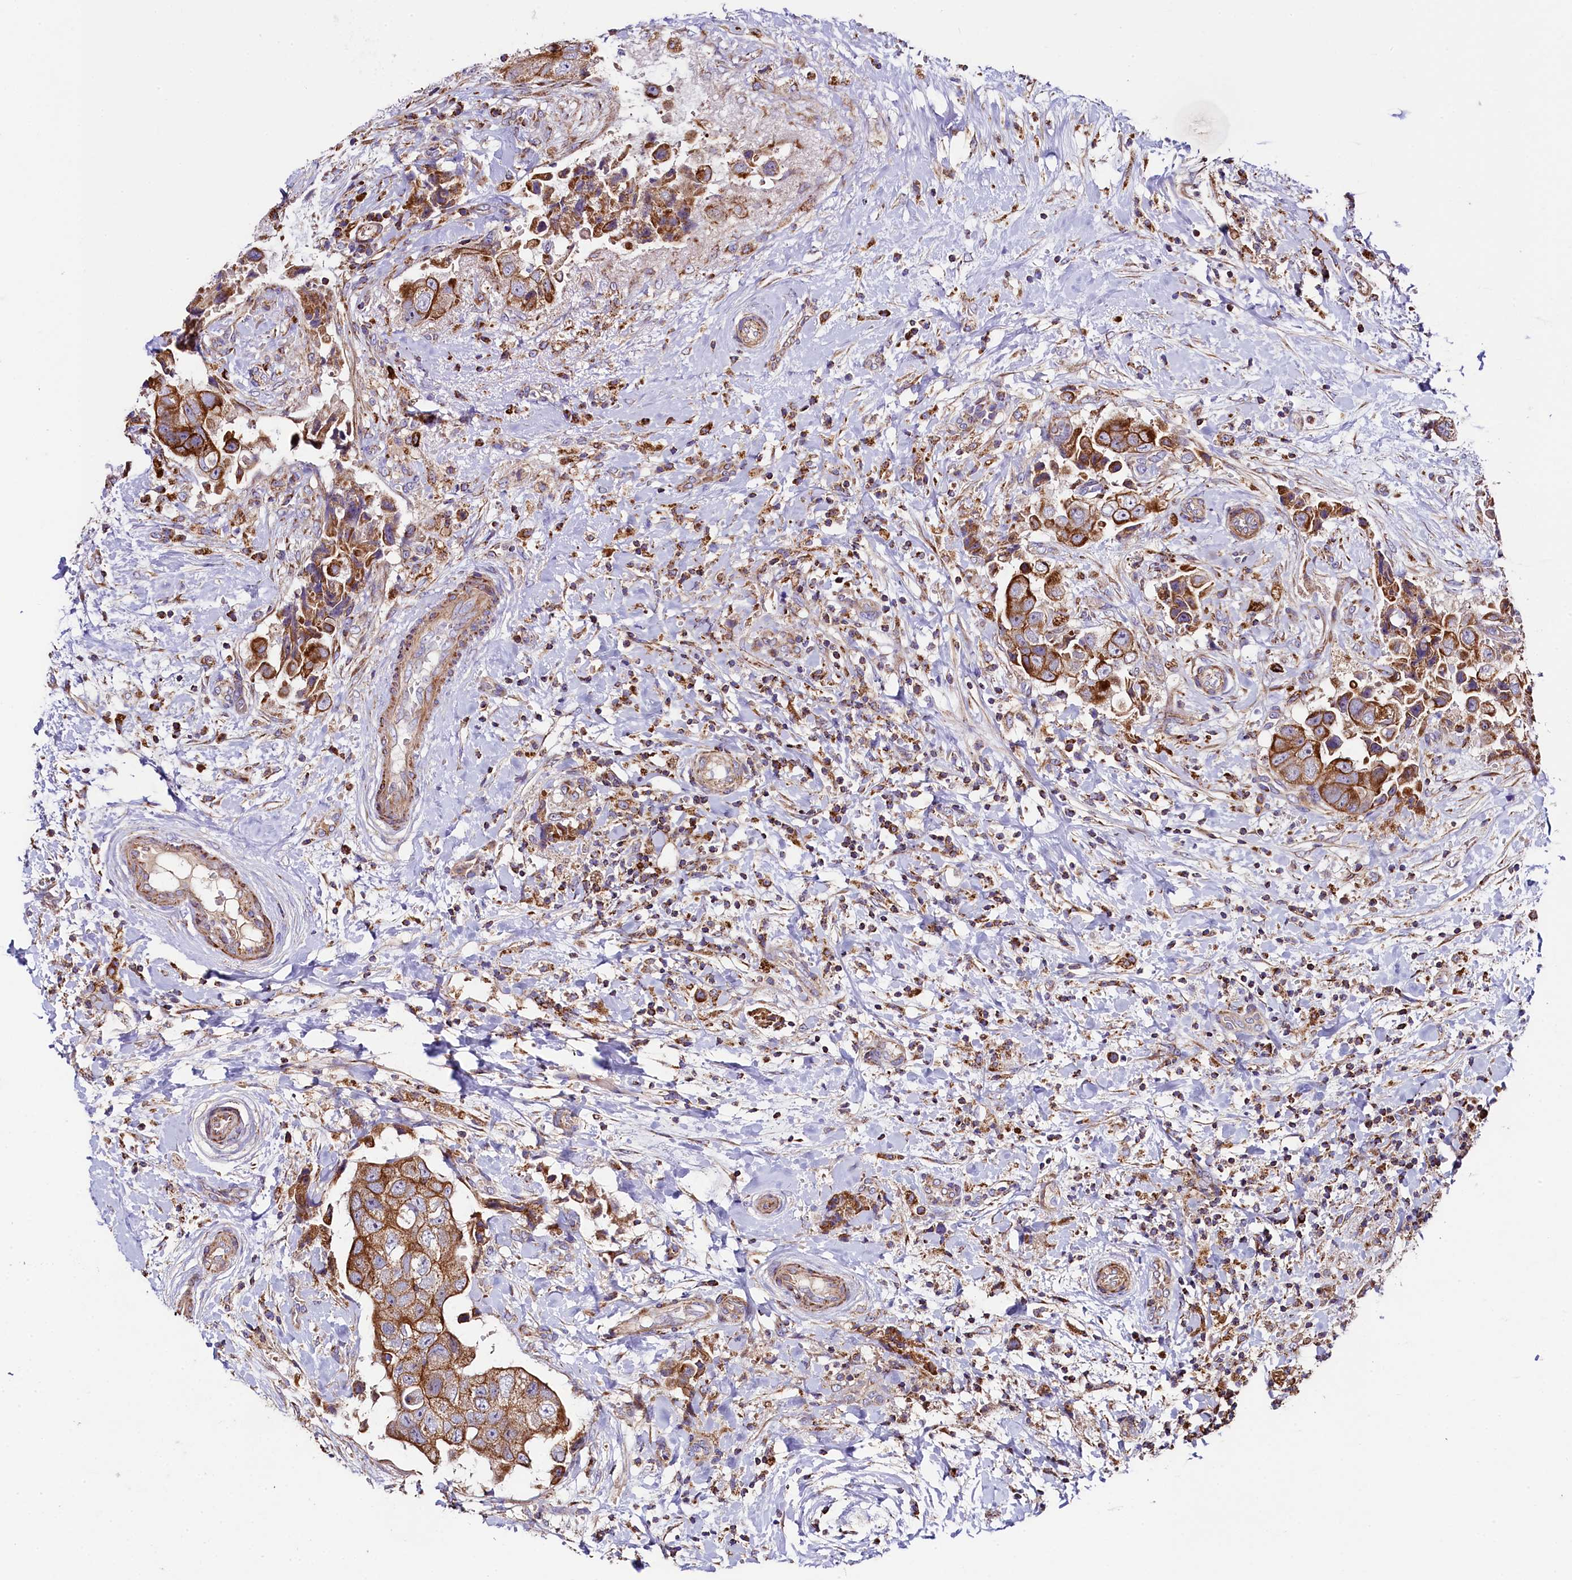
{"staining": {"intensity": "moderate", "quantity": ">75%", "location": "cytoplasmic/membranous"}, "tissue": "breast cancer", "cell_type": "Tumor cells", "image_type": "cancer", "snomed": [{"axis": "morphology", "description": "Normal tissue, NOS"}, {"axis": "morphology", "description": "Duct carcinoma"}, {"axis": "topography", "description": "Breast"}], "caption": "Breast cancer tissue displays moderate cytoplasmic/membranous positivity in approximately >75% of tumor cells, visualized by immunohistochemistry.", "gene": "CLYBL", "patient": {"sex": "female", "age": 62}}